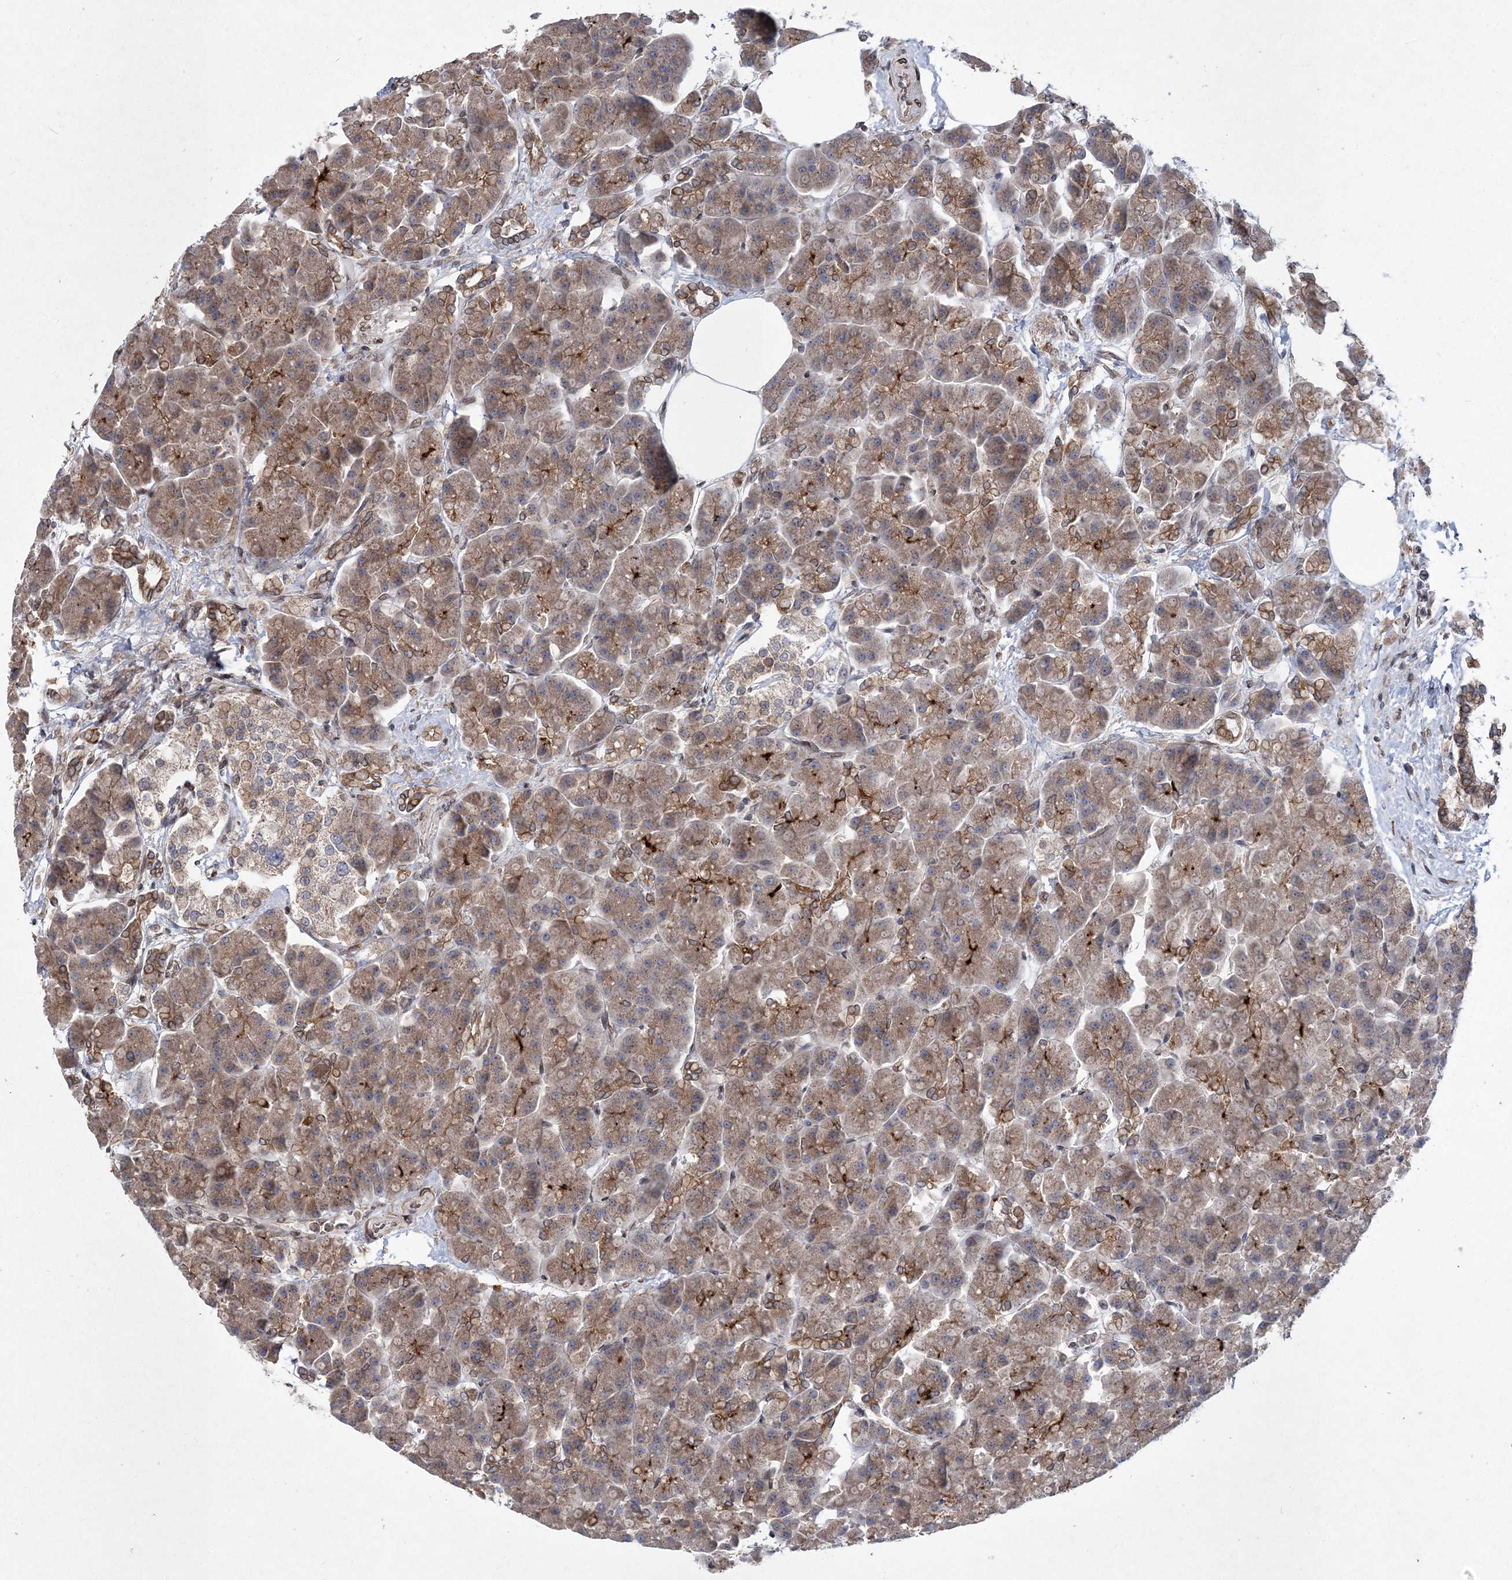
{"staining": {"intensity": "moderate", "quantity": ">75%", "location": "cytoplasmic/membranous"}, "tissue": "pancreas", "cell_type": "Exocrine glandular cells", "image_type": "normal", "snomed": [{"axis": "morphology", "description": "Normal tissue, NOS"}, {"axis": "topography", "description": "Pancreas"}], "caption": "Immunohistochemical staining of benign pancreas exhibits moderate cytoplasmic/membranous protein expression in approximately >75% of exocrine glandular cells. The staining was performed using DAB, with brown indicating positive protein expression. Nuclei are stained blue with hematoxylin.", "gene": "DNAJC27", "patient": {"sex": "female", "age": 70}}